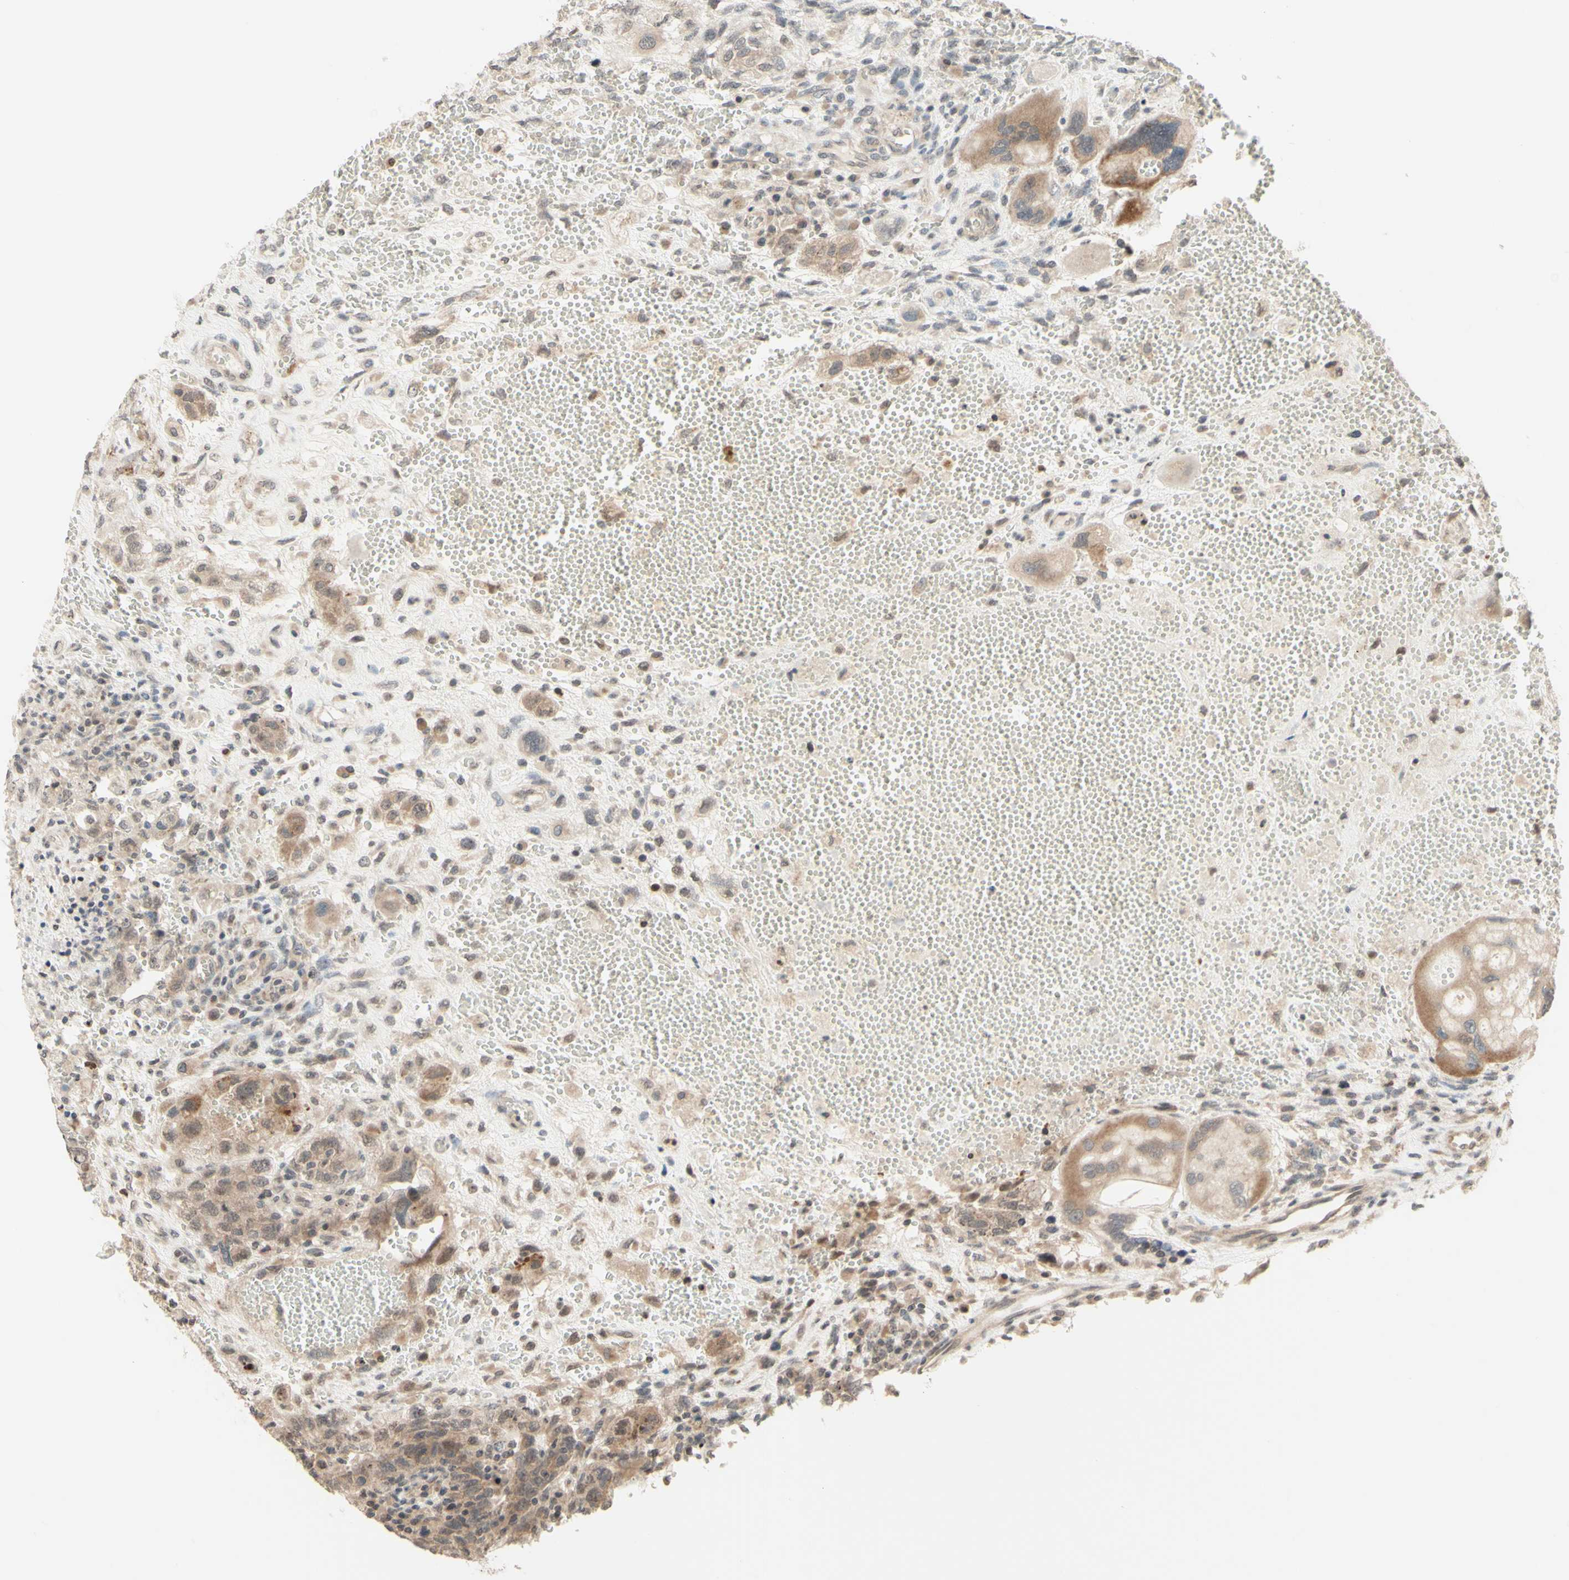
{"staining": {"intensity": "weak", "quantity": ">75%", "location": "cytoplasmic/membranous"}, "tissue": "testis cancer", "cell_type": "Tumor cells", "image_type": "cancer", "snomed": [{"axis": "morphology", "description": "Carcinoma, Embryonal, NOS"}, {"axis": "topography", "description": "Testis"}], "caption": "This photomicrograph exhibits immunohistochemistry (IHC) staining of testis cancer, with low weak cytoplasmic/membranous expression in approximately >75% of tumor cells.", "gene": "ZW10", "patient": {"sex": "male", "age": 26}}